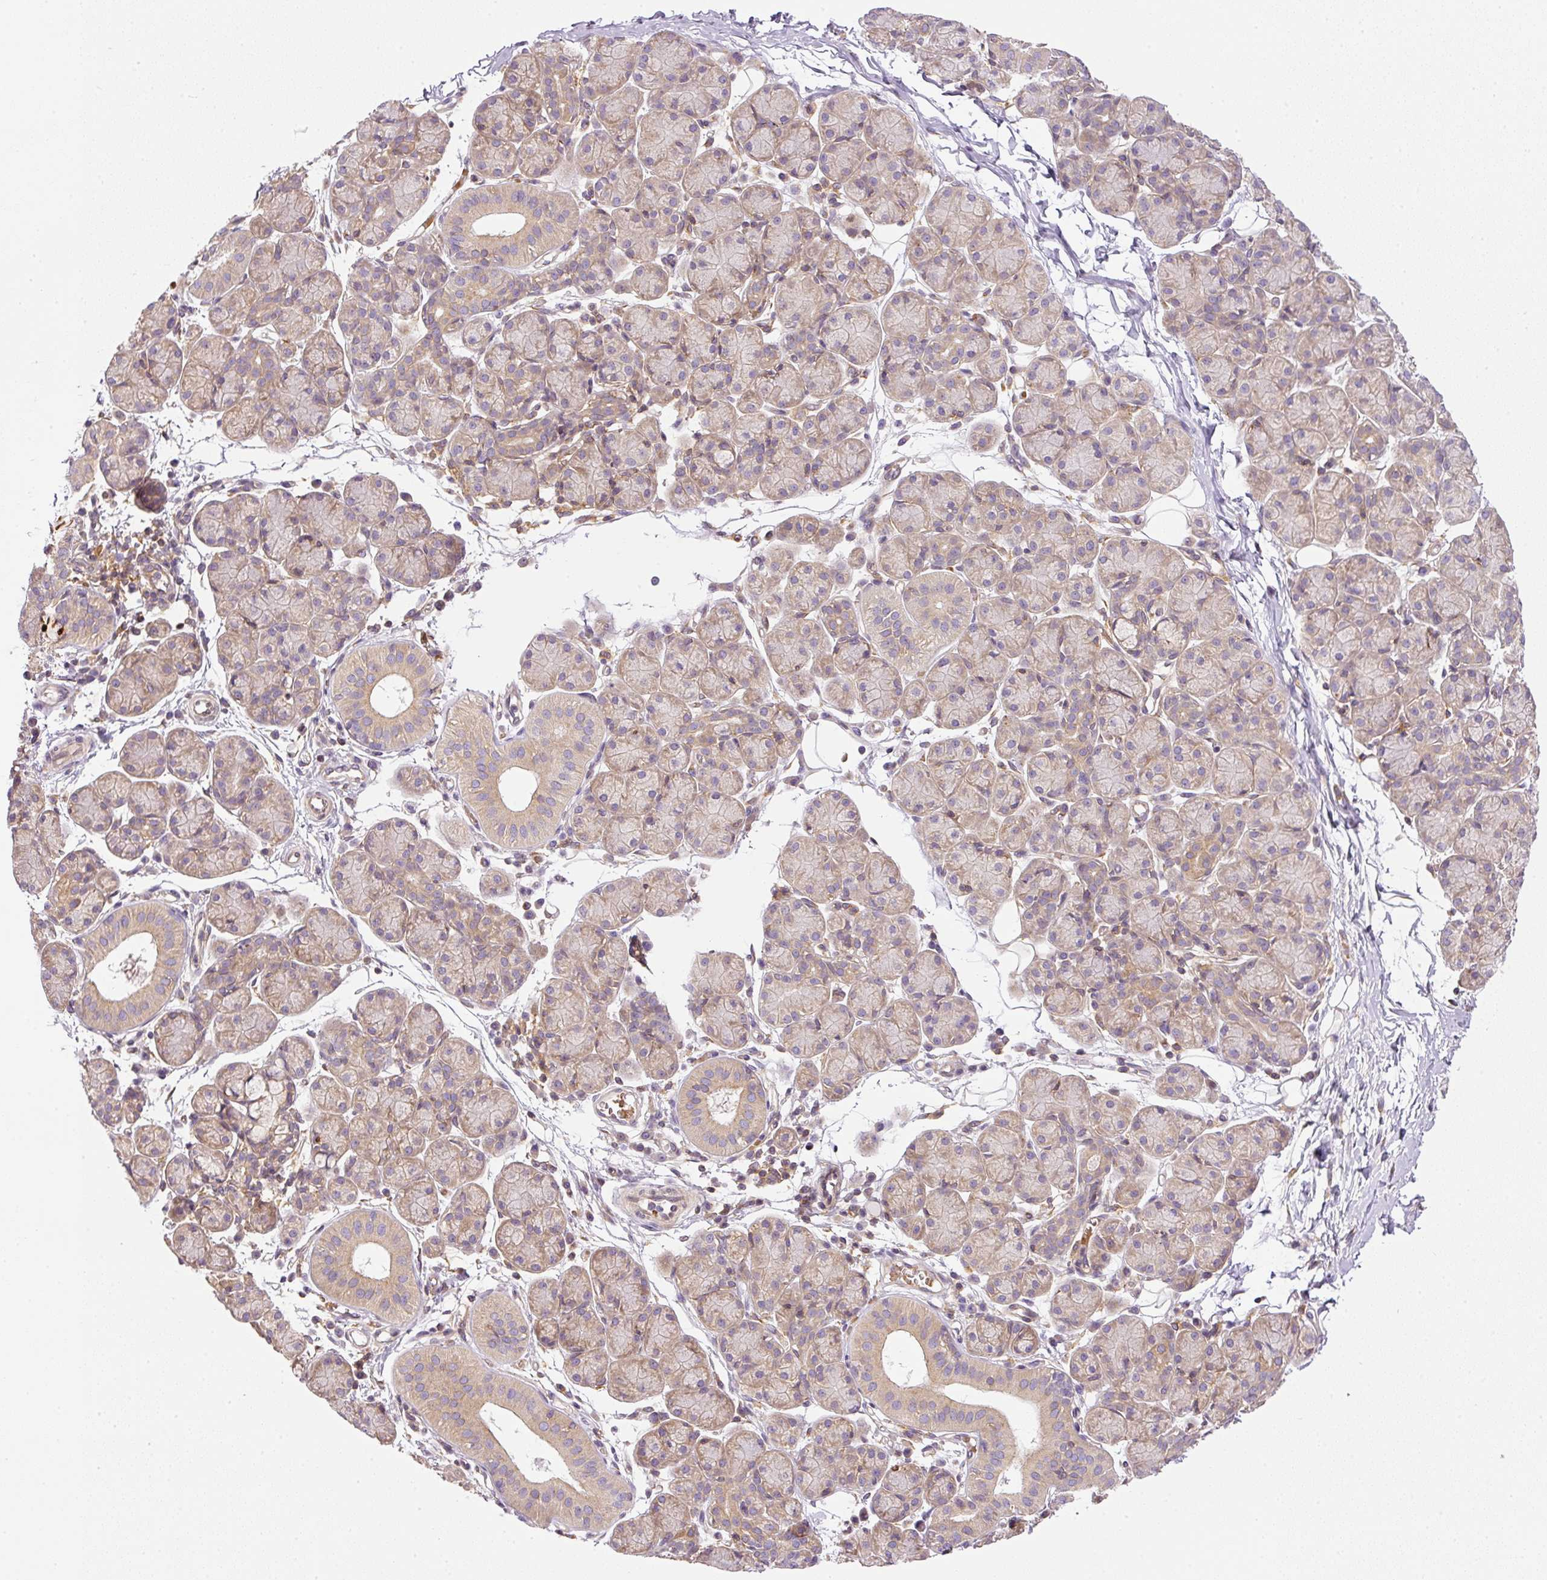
{"staining": {"intensity": "moderate", "quantity": "<25%", "location": "cytoplasmic/membranous"}, "tissue": "salivary gland", "cell_type": "Glandular cells", "image_type": "normal", "snomed": [{"axis": "morphology", "description": "Normal tissue, NOS"}, {"axis": "morphology", "description": "Inflammation, NOS"}, {"axis": "topography", "description": "Lymph node"}, {"axis": "topography", "description": "Salivary gland"}], "caption": "Salivary gland stained with immunohistochemistry exhibits moderate cytoplasmic/membranous staining in approximately <25% of glandular cells. (DAB (3,3'-diaminobenzidine) IHC, brown staining for protein, blue staining for nuclei).", "gene": "TBC1D2B", "patient": {"sex": "male", "age": 3}}